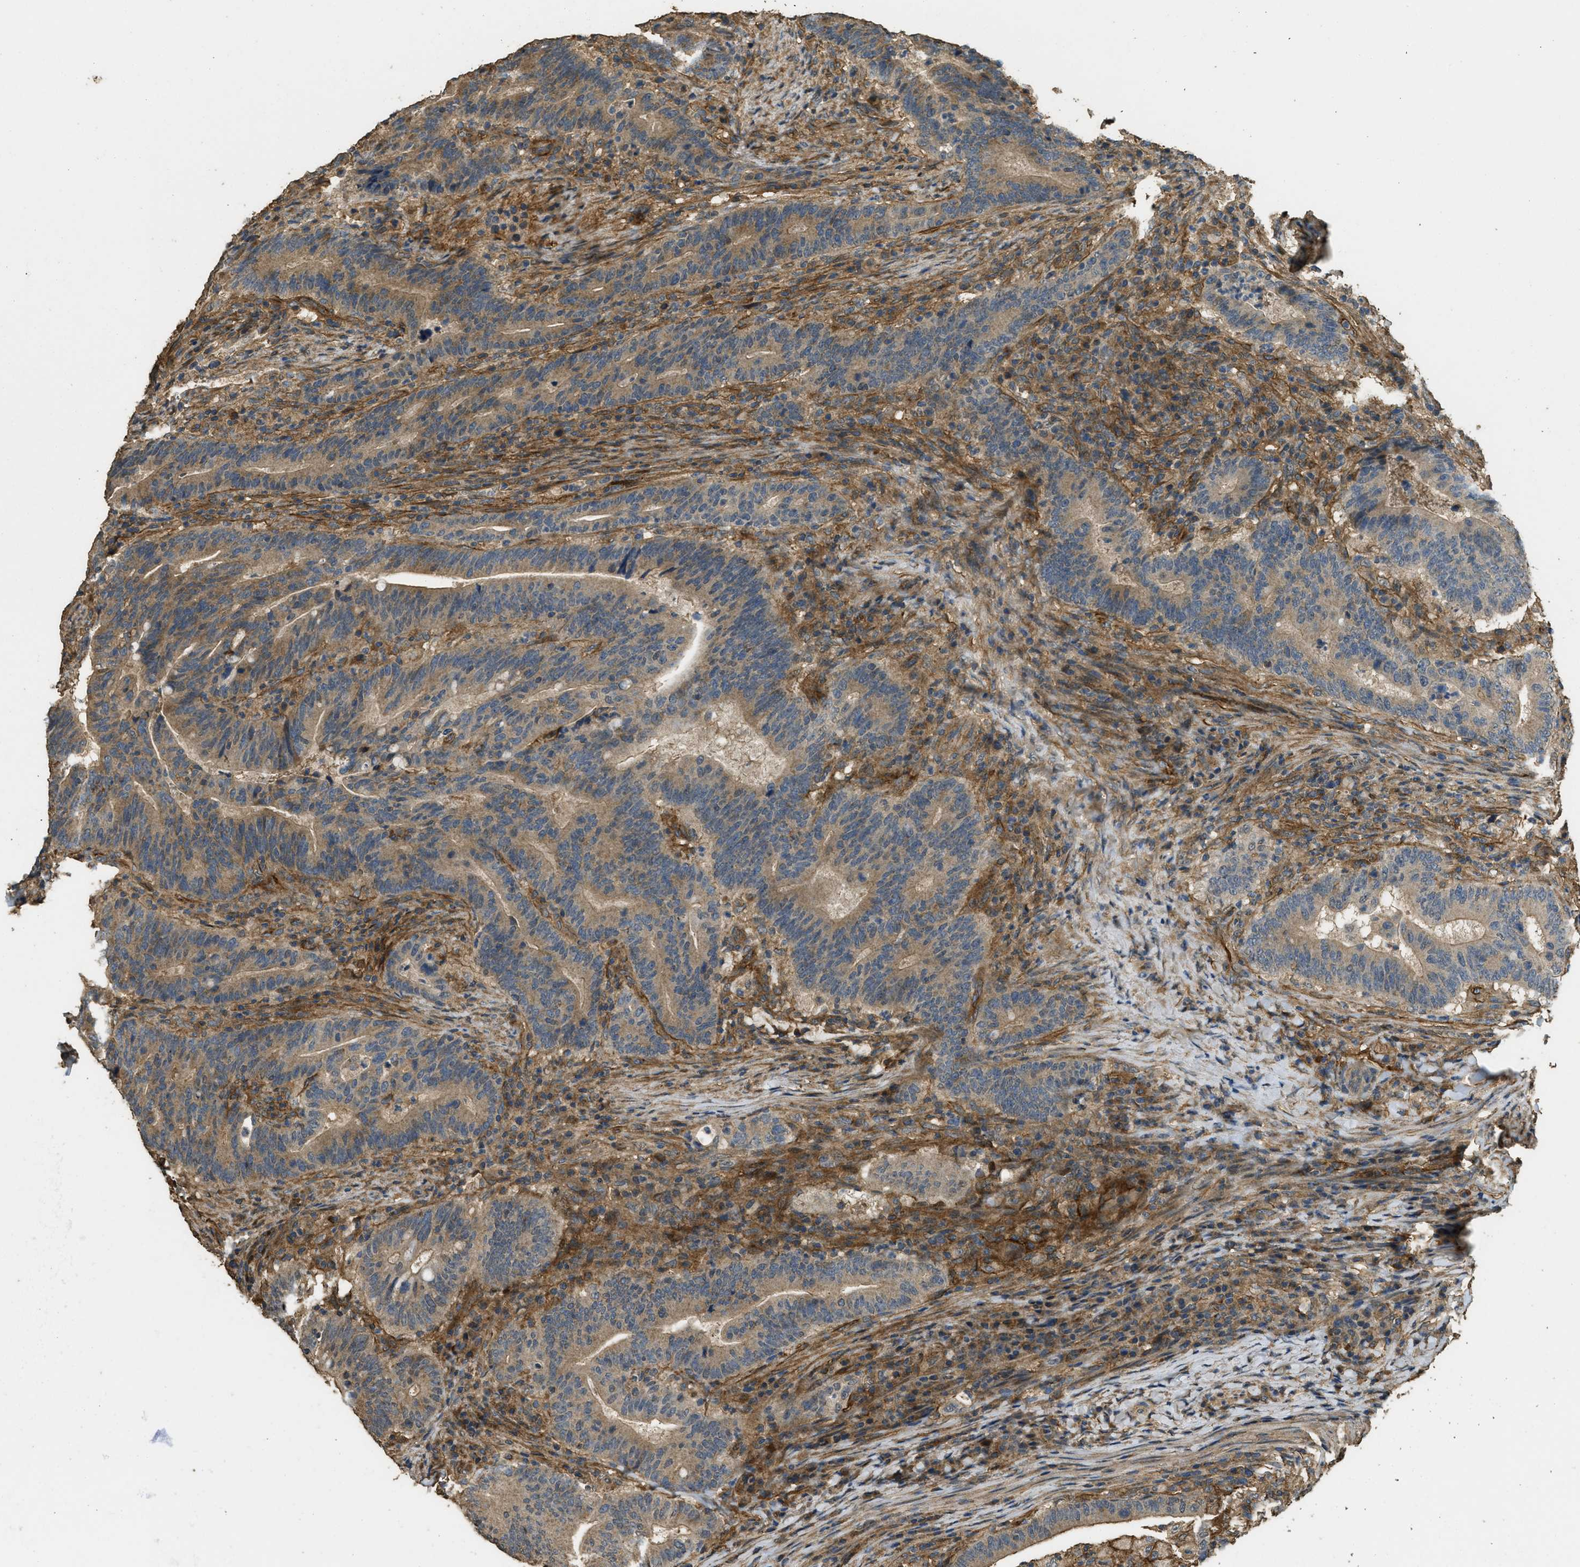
{"staining": {"intensity": "moderate", "quantity": ">75%", "location": "cytoplasmic/membranous"}, "tissue": "colorectal cancer", "cell_type": "Tumor cells", "image_type": "cancer", "snomed": [{"axis": "morphology", "description": "Normal tissue, NOS"}, {"axis": "morphology", "description": "Adenocarcinoma, NOS"}, {"axis": "topography", "description": "Colon"}], "caption": "Colorectal cancer (adenocarcinoma) tissue exhibits moderate cytoplasmic/membranous staining in about >75% of tumor cells The staining was performed using DAB to visualize the protein expression in brown, while the nuclei were stained in blue with hematoxylin (Magnification: 20x).", "gene": "CD276", "patient": {"sex": "female", "age": 66}}